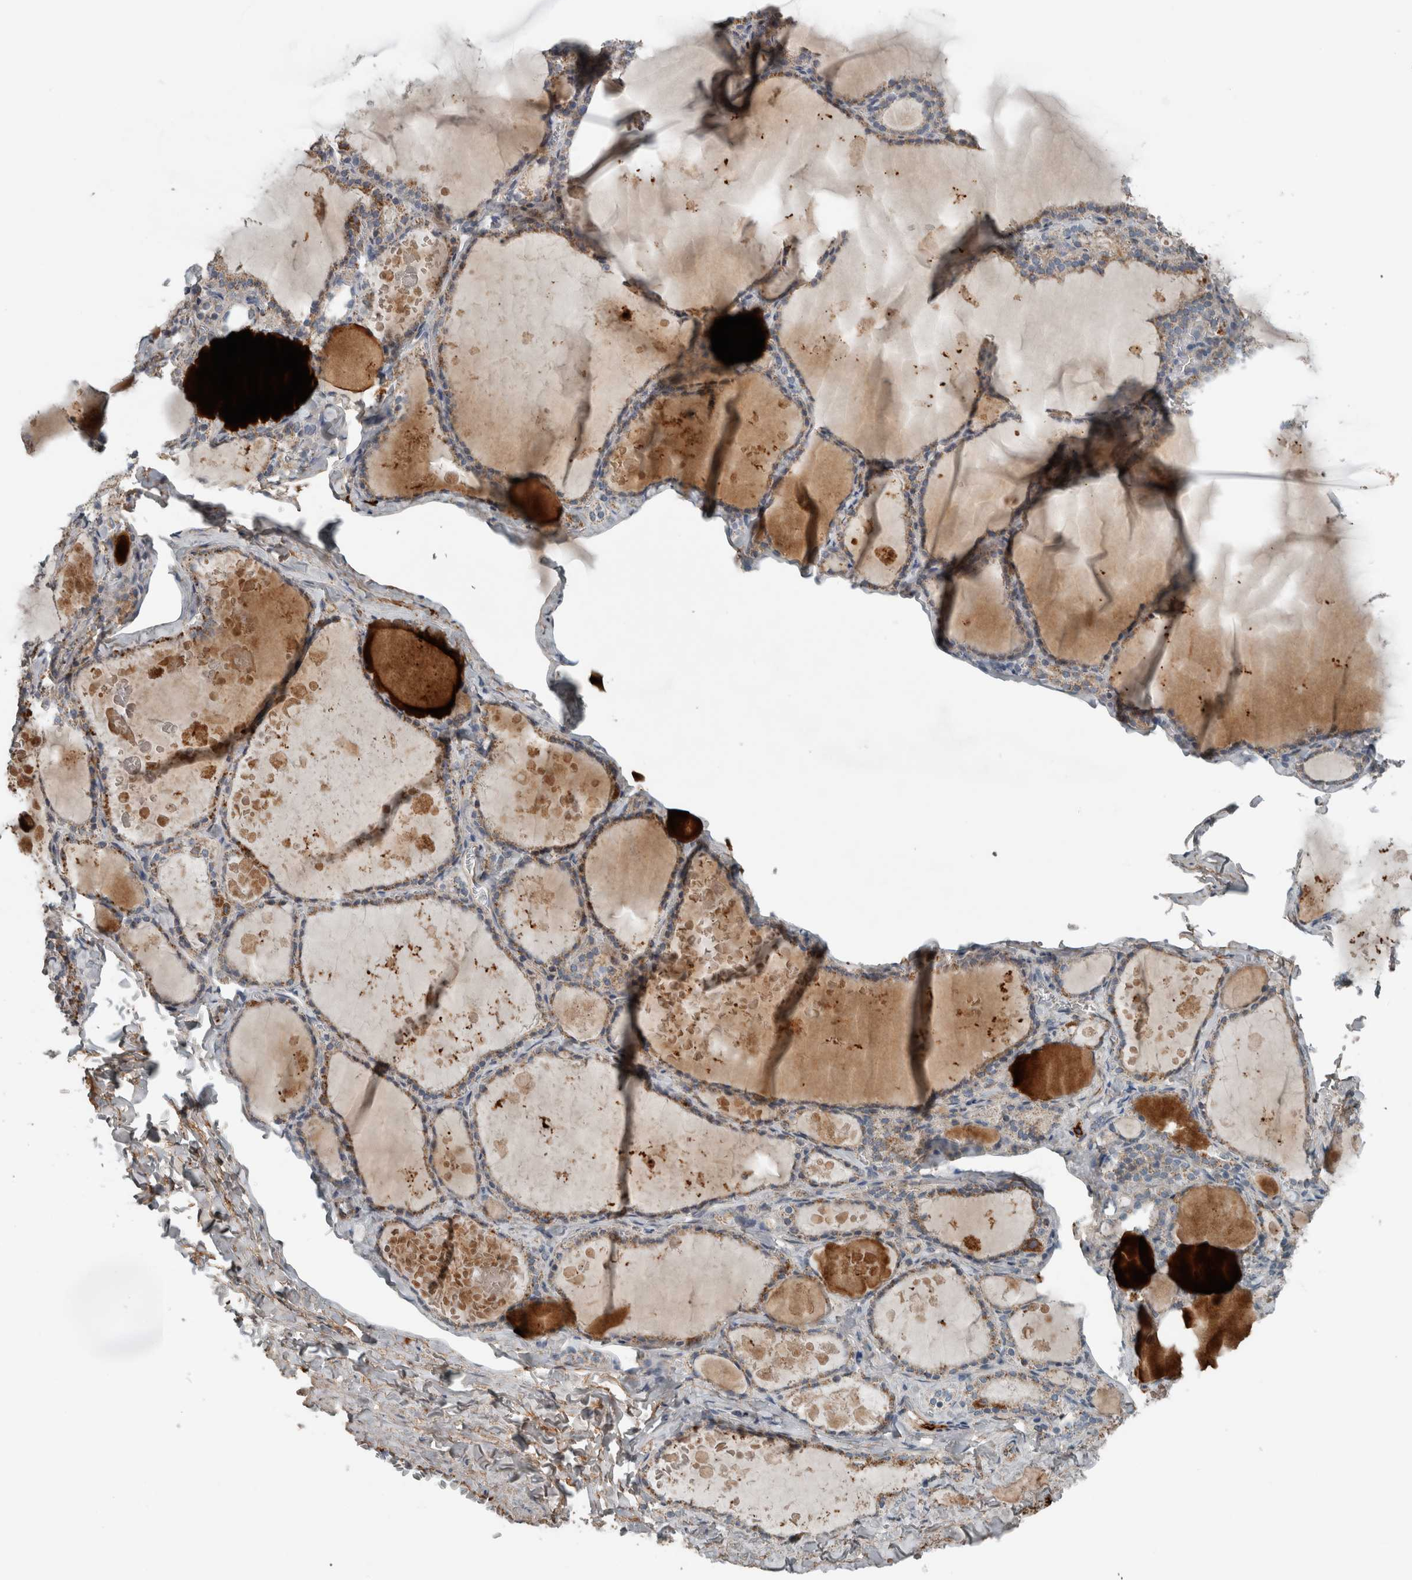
{"staining": {"intensity": "weak", "quantity": "25%-75%", "location": "cytoplasmic/membranous"}, "tissue": "thyroid gland", "cell_type": "Glandular cells", "image_type": "normal", "snomed": [{"axis": "morphology", "description": "Normal tissue, NOS"}, {"axis": "topography", "description": "Thyroid gland"}], "caption": "Brown immunohistochemical staining in normal human thyroid gland displays weak cytoplasmic/membranous expression in approximately 25%-75% of glandular cells. (DAB = brown stain, brightfield microscopy at high magnification).", "gene": "FN1", "patient": {"sex": "male", "age": 56}}